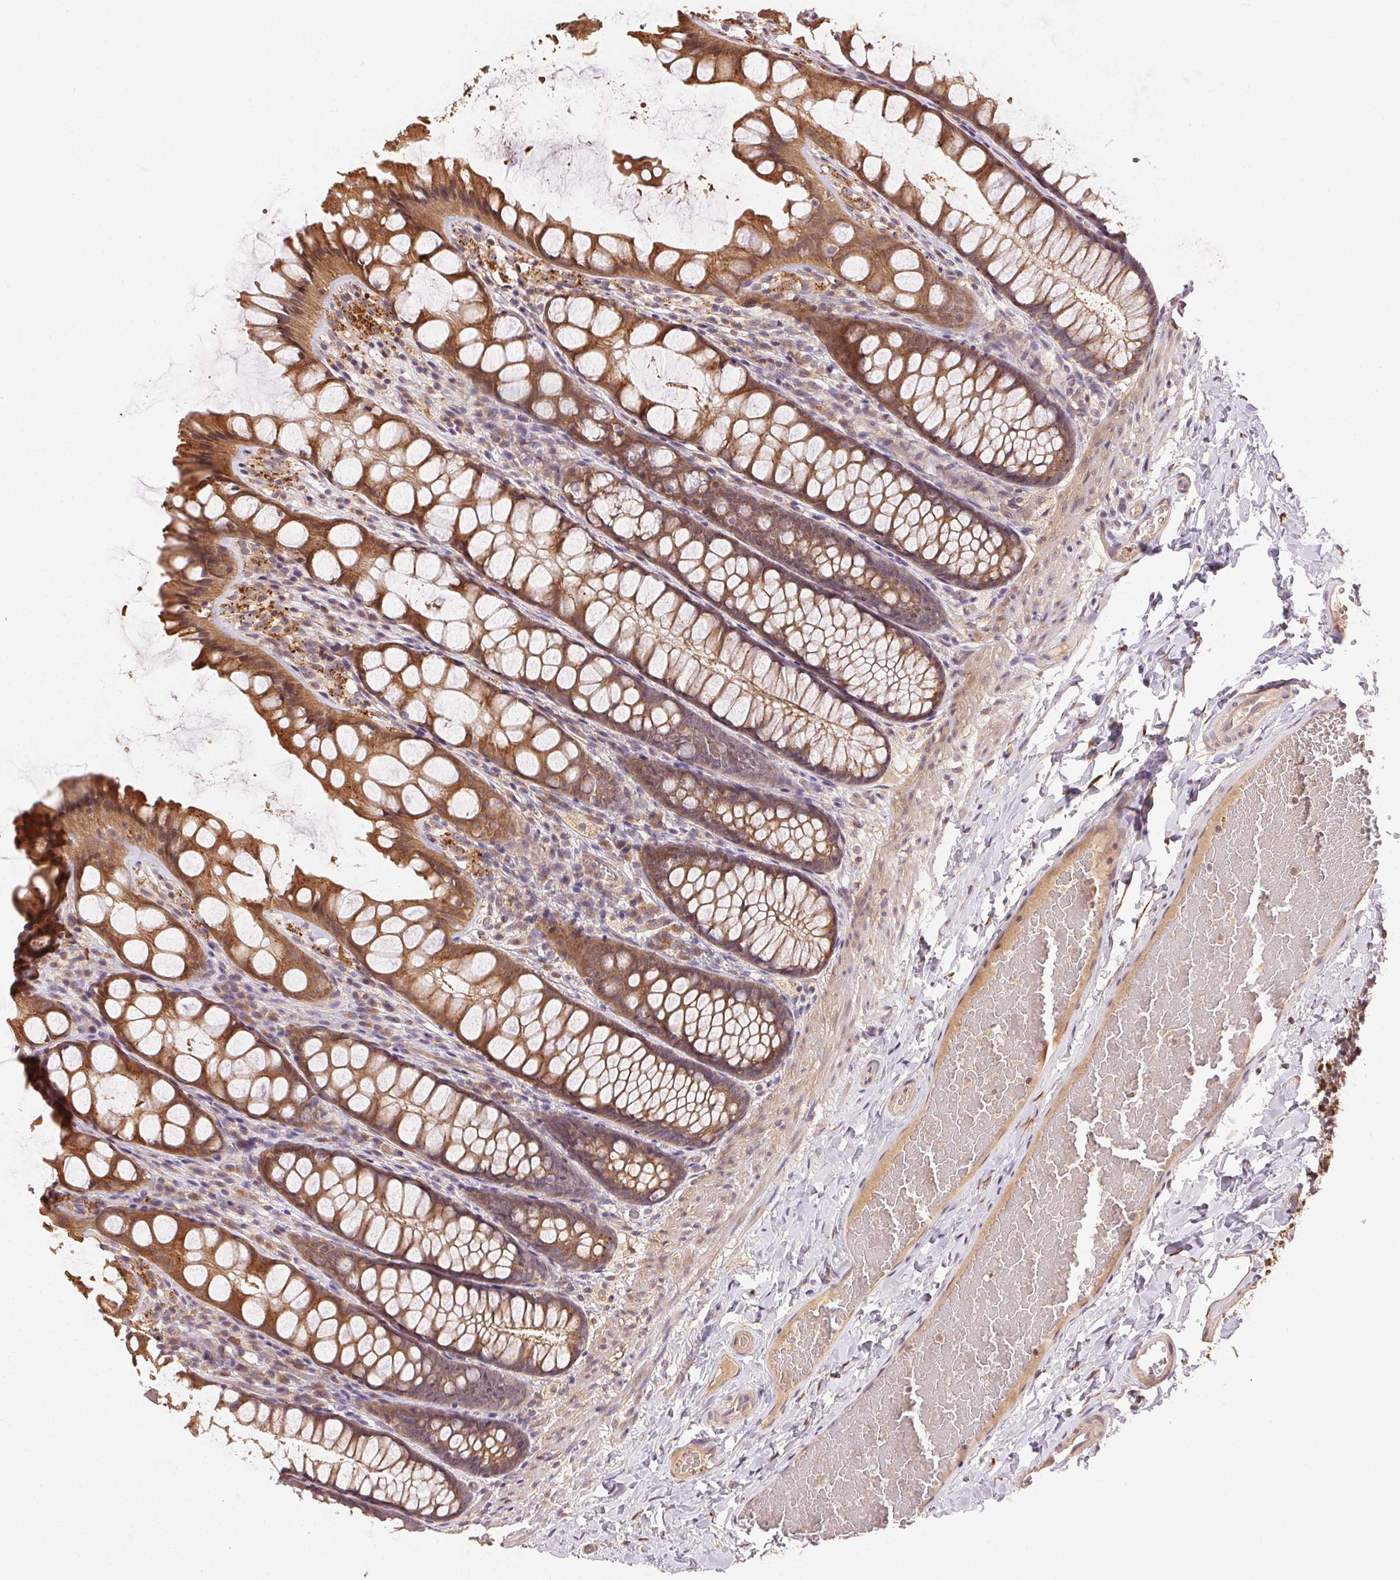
{"staining": {"intensity": "moderate", "quantity": ">75%", "location": "cytoplasmic/membranous"}, "tissue": "colon", "cell_type": "Endothelial cells", "image_type": "normal", "snomed": [{"axis": "morphology", "description": "Normal tissue, NOS"}, {"axis": "topography", "description": "Colon"}], "caption": "Unremarkable colon demonstrates moderate cytoplasmic/membranous positivity in about >75% of endothelial cells, visualized by immunohistochemistry. Immunohistochemistry stains the protein of interest in brown and the nuclei are stained blue.", "gene": "KLHL15", "patient": {"sex": "male", "age": 47}}